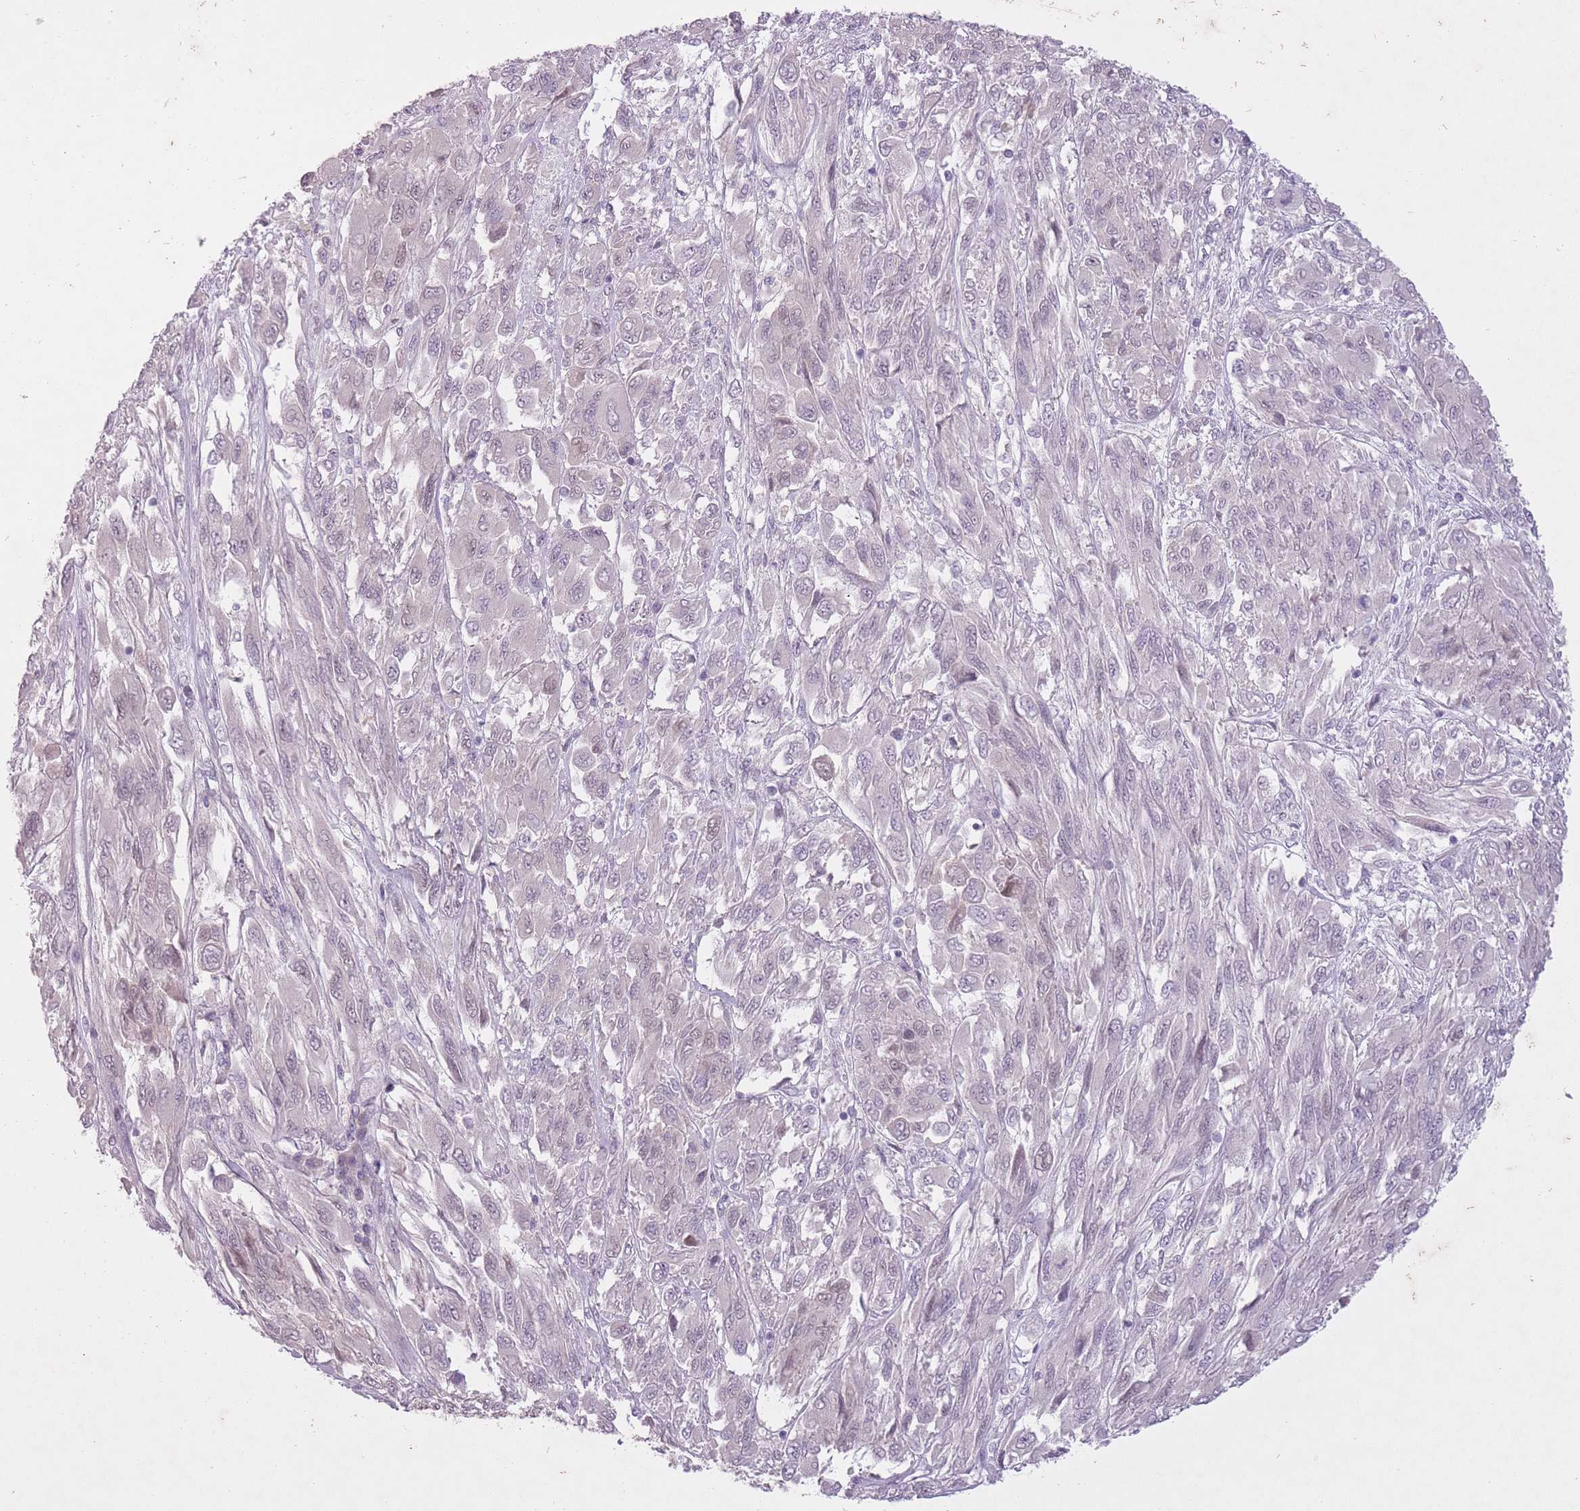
{"staining": {"intensity": "negative", "quantity": "none", "location": "none"}, "tissue": "melanoma", "cell_type": "Tumor cells", "image_type": "cancer", "snomed": [{"axis": "morphology", "description": "Malignant melanoma, NOS"}, {"axis": "topography", "description": "Skin"}], "caption": "Immunohistochemistry (IHC) of human malignant melanoma reveals no expression in tumor cells. (DAB IHC with hematoxylin counter stain).", "gene": "FAM43B", "patient": {"sex": "female", "age": 91}}